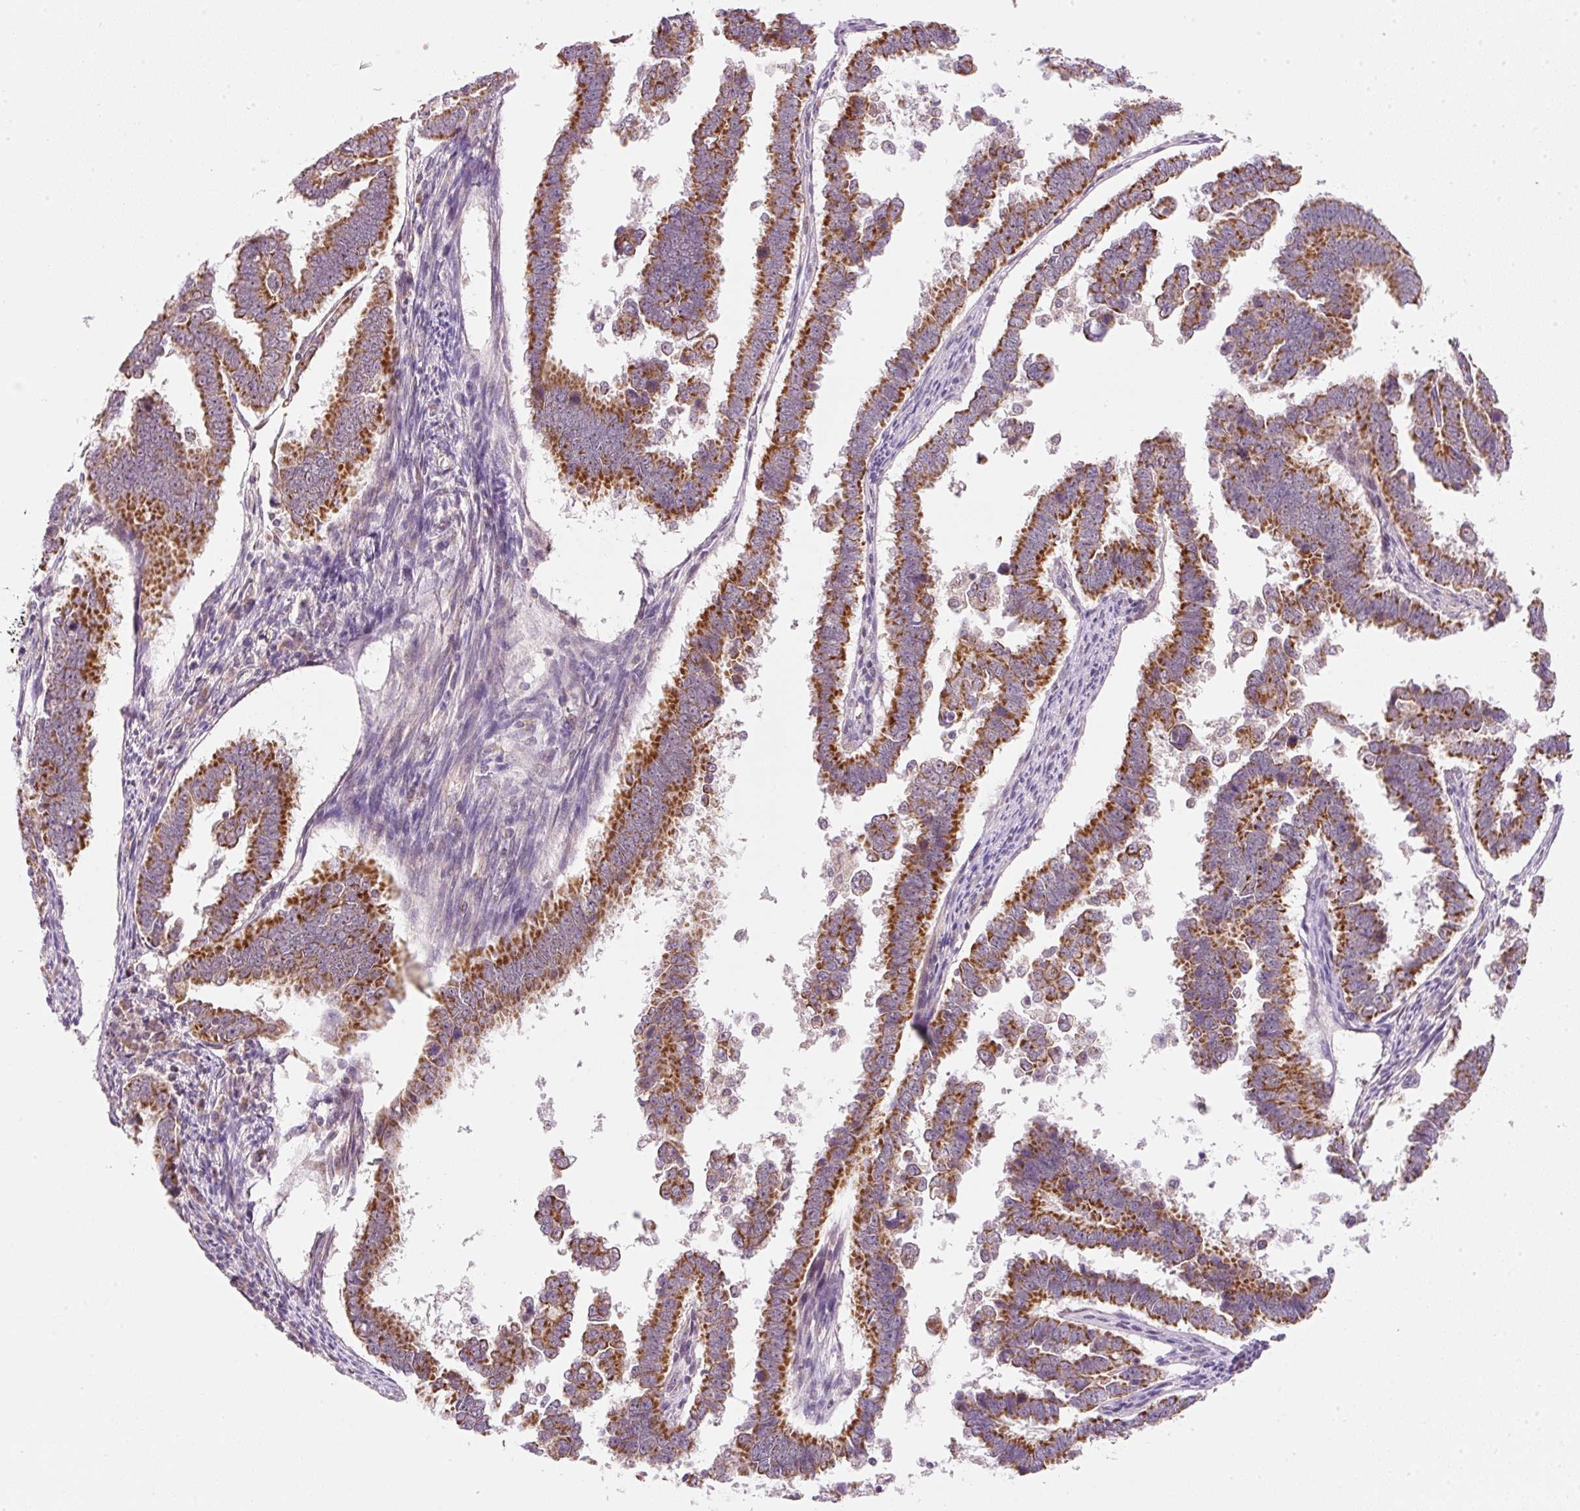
{"staining": {"intensity": "strong", "quantity": ">75%", "location": "cytoplasmic/membranous"}, "tissue": "endometrial cancer", "cell_type": "Tumor cells", "image_type": "cancer", "snomed": [{"axis": "morphology", "description": "Adenocarcinoma, NOS"}, {"axis": "topography", "description": "Endometrium"}], "caption": "Immunohistochemical staining of endometrial cancer displays high levels of strong cytoplasmic/membranous protein expression in about >75% of tumor cells.", "gene": "FAM78B", "patient": {"sex": "female", "age": 75}}